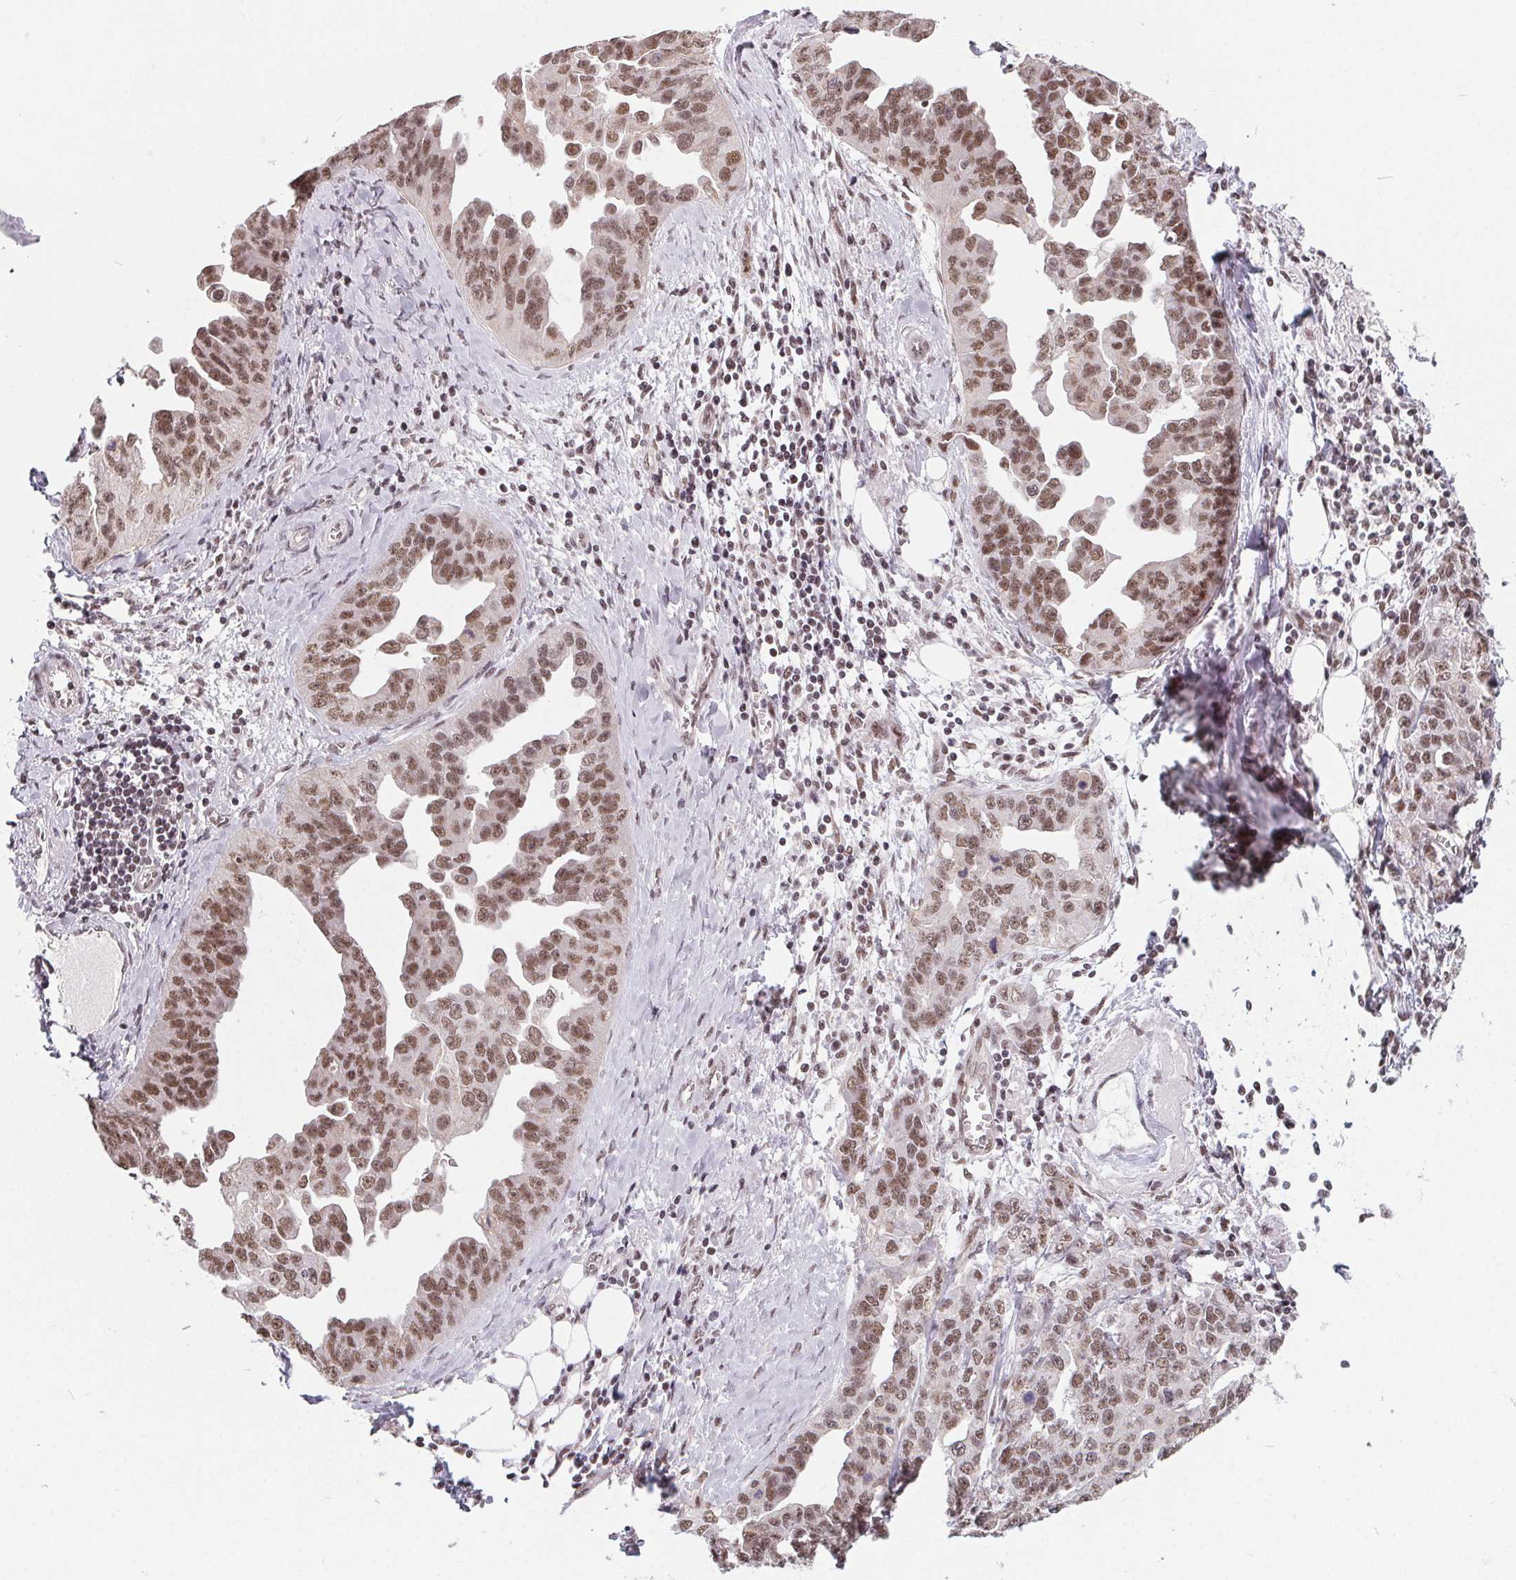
{"staining": {"intensity": "moderate", "quantity": ">75%", "location": "nuclear"}, "tissue": "ovarian cancer", "cell_type": "Tumor cells", "image_type": "cancer", "snomed": [{"axis": "morphology", "description": "Cystadenocarcinoma, serous, NOS"}, {"axis": "topography", "description": "Ovary"}], "caption": "A high-resolution photomicrograph shows immunohistochemistry staining of ovarian cancer, which displays moderate nuclear expression in approximately >75% of tumor cells. Using DAB (3,3'-diaminobenzidine) (brown) and hematoxylin (blue) stains, captured at high magnification using brightfield microscopy.", "gene": "TCERG1", "patient": {"sex": "female", "age": 75}}